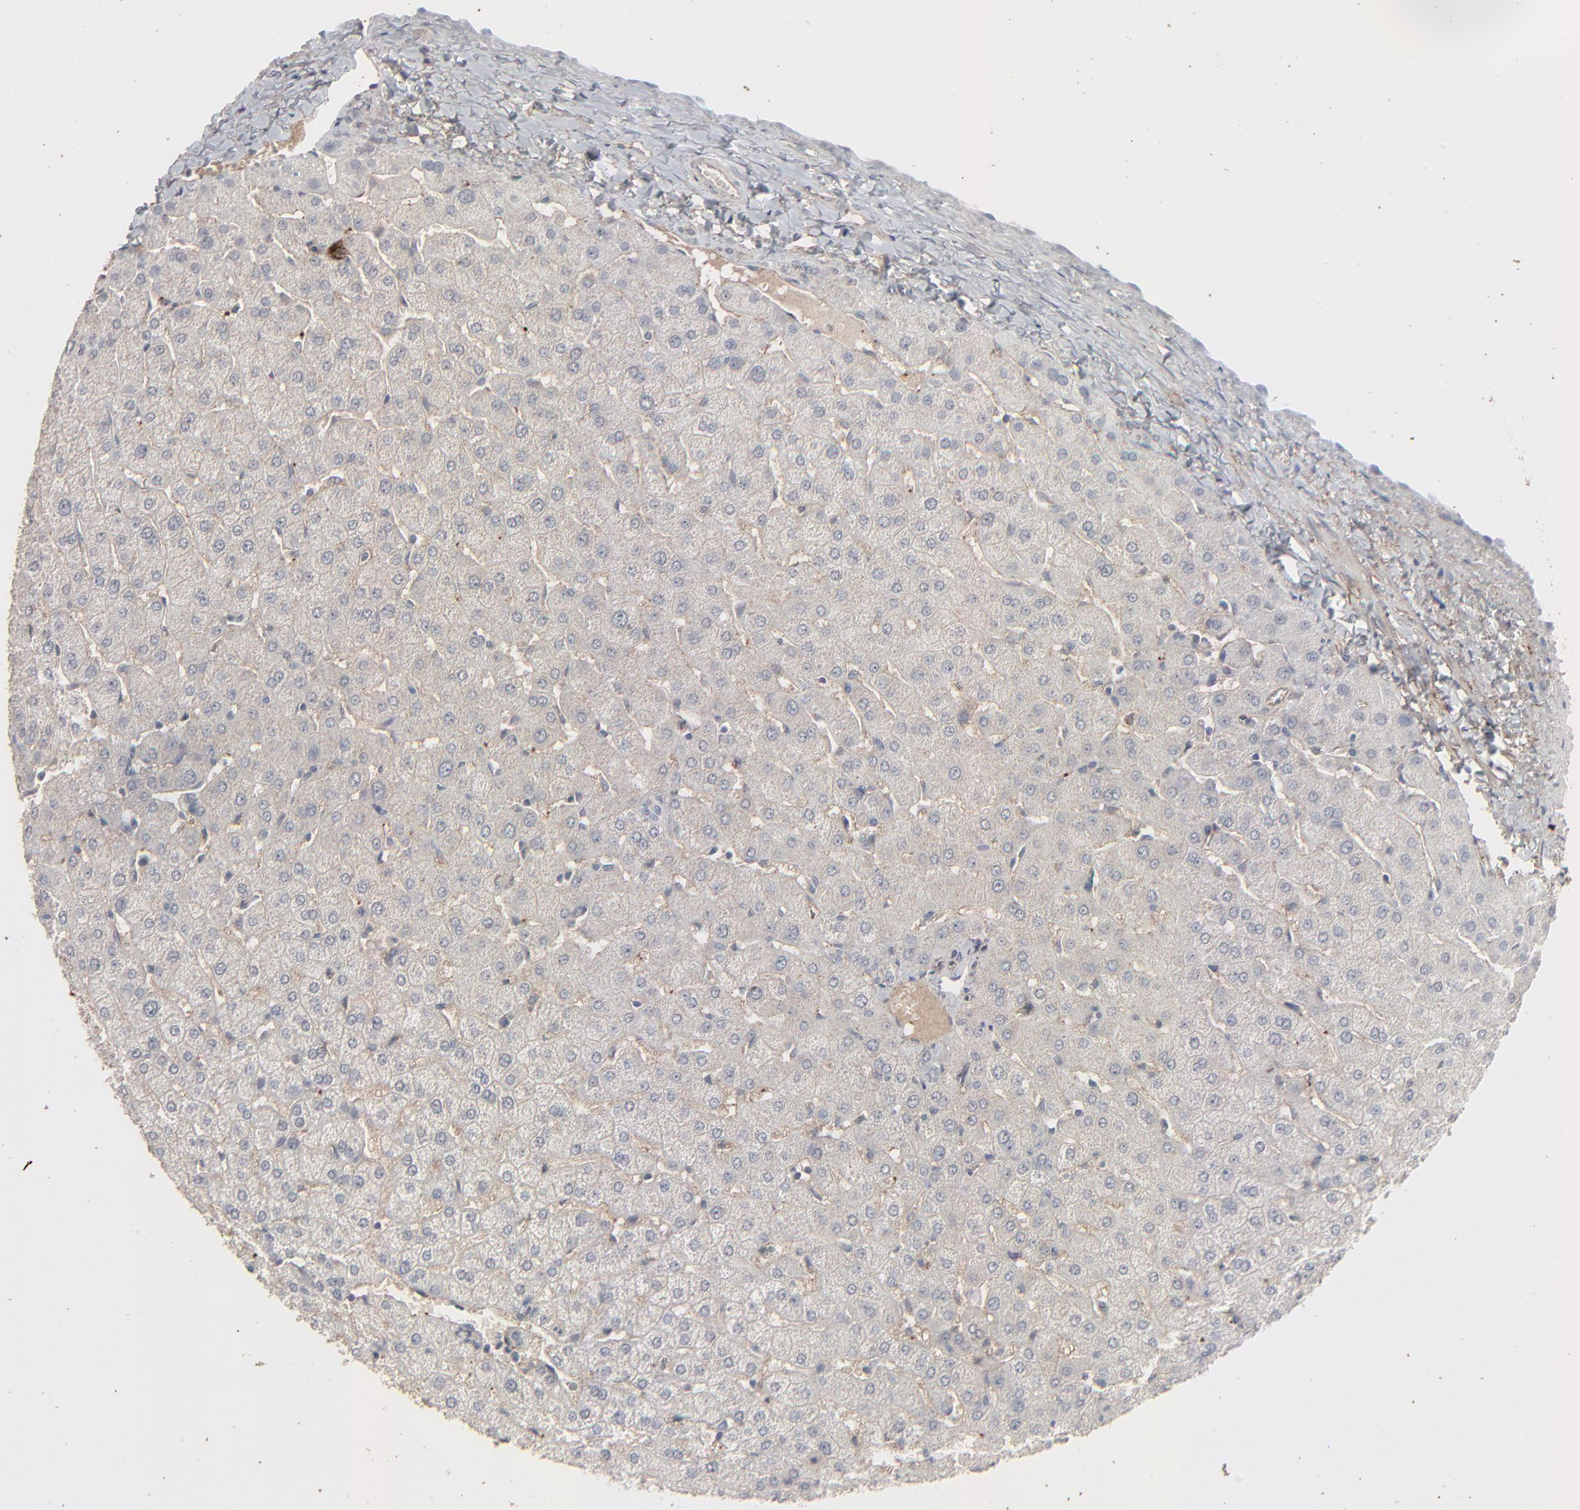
{"staining": {"intensity": "negative", "quantity": "none", "location": "none"}, "tissue": "liver", "cell_type": "Cholangiocytes", "image_type": "normal", "snomed": [{"axis": "morphology", "description": "Normal tissue, NOS"}, {"axis": "morphology", "description": "Fibrosis, NOS"}, {"axis": "topography", "description": "Liver"}], "caption": "Immunohistochemistry (IHC) image of unremarkable liver stained for a protein (brown), which displays no positivity in cholangiocytes. Nuclei are stained in blue.", "gene": "JAM3", "patient": {"sex": "female", "age": 29}}